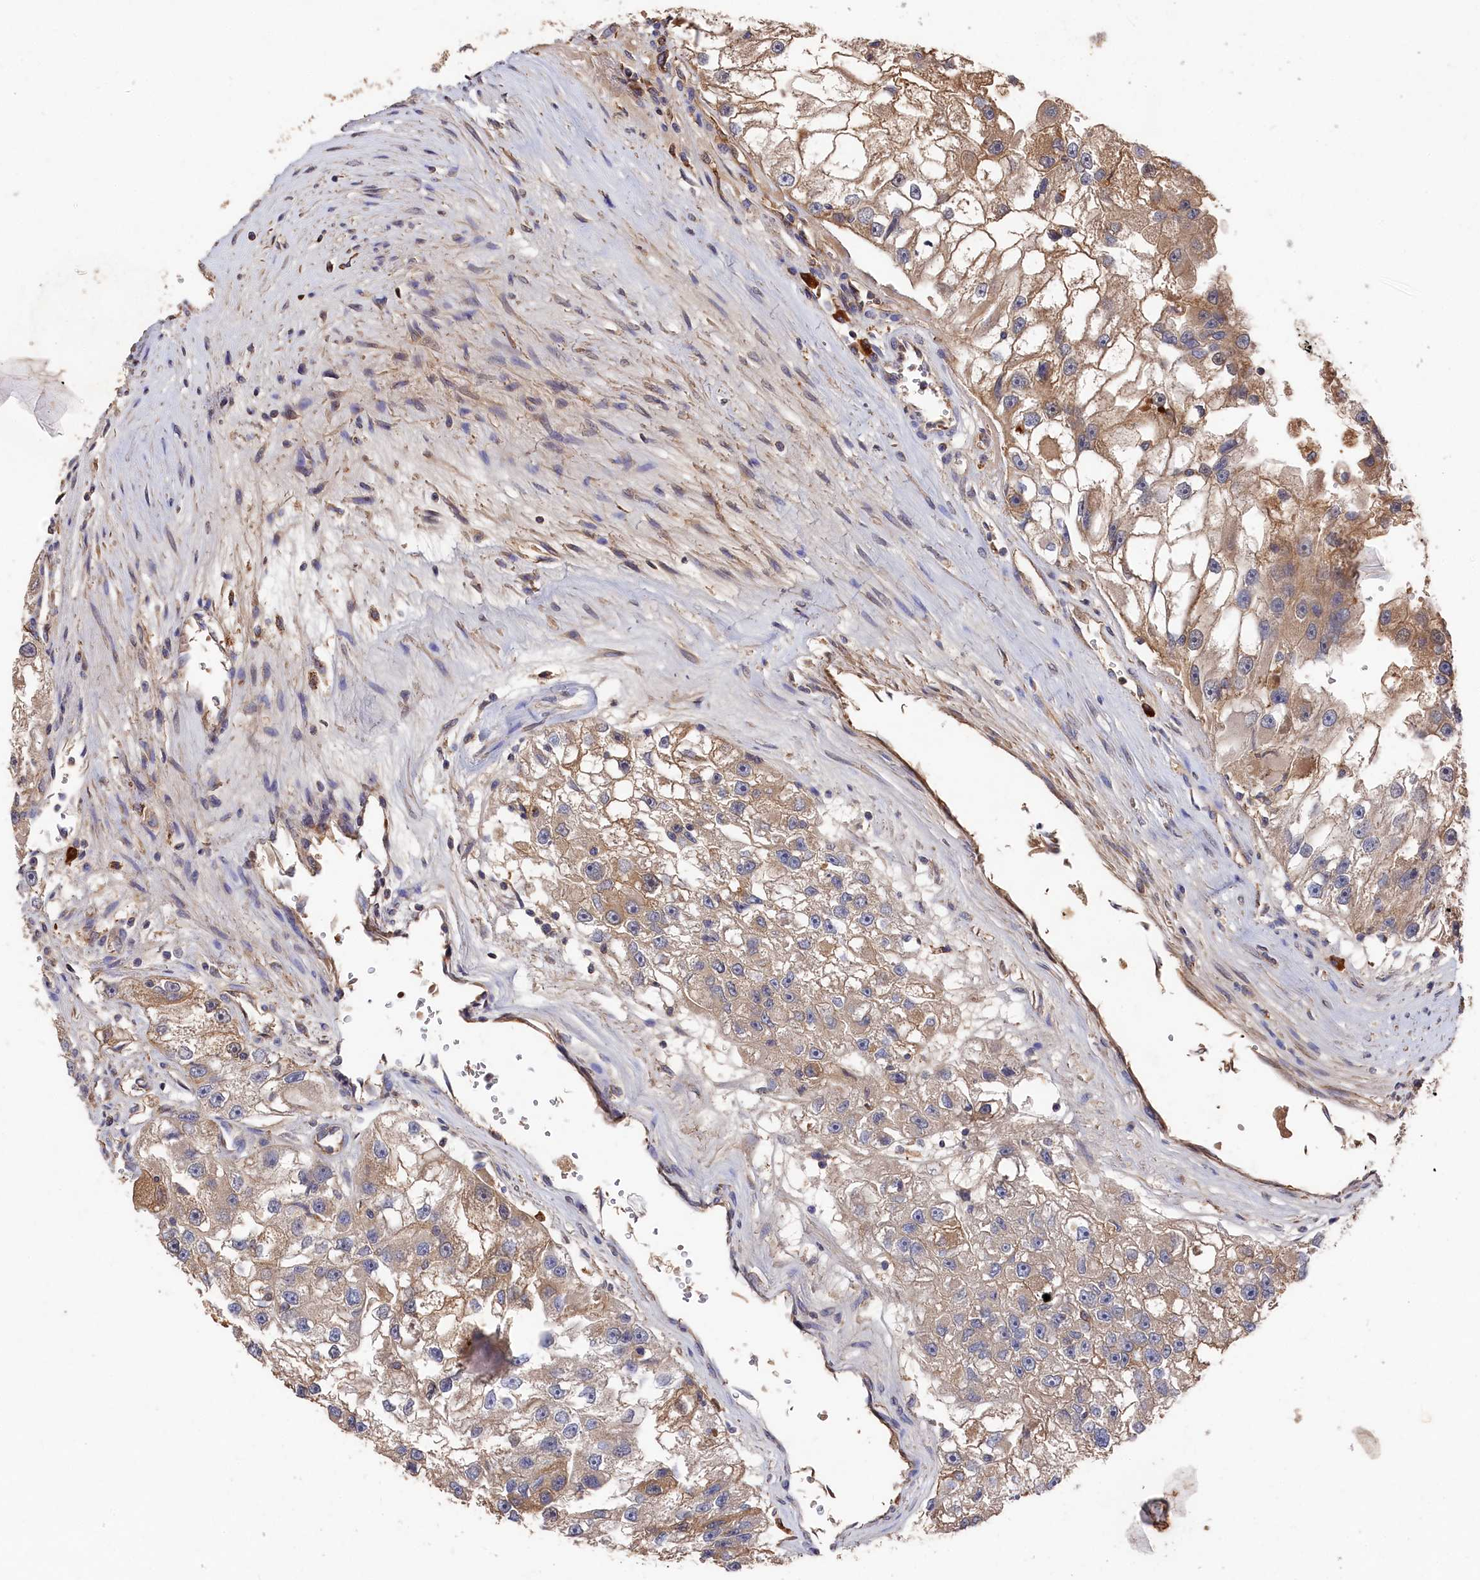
{"staining": {"intensity": "moderate", "quantity": "25%-75%", "location": "cytoplasmic/membranous"}, "tissue": "renal cancer", "cell_type": "Tumor cells", "image_type": "cancer", "snomed": [{"axis": "morphology", "description": "Adenocarcinoma, NOS"}, {"axis": "topography", "description": "Kidney"}], "caption": "This micrograph displays immunohistochemistry (IHC) staining of renal cancer (adenocarcinoma), with medium moderate cytoplasmic/membranous staining in about 25%-75% of tumor cells.", "gene": "DHRS11", "patient": {"sex": "male", "age": 63}}